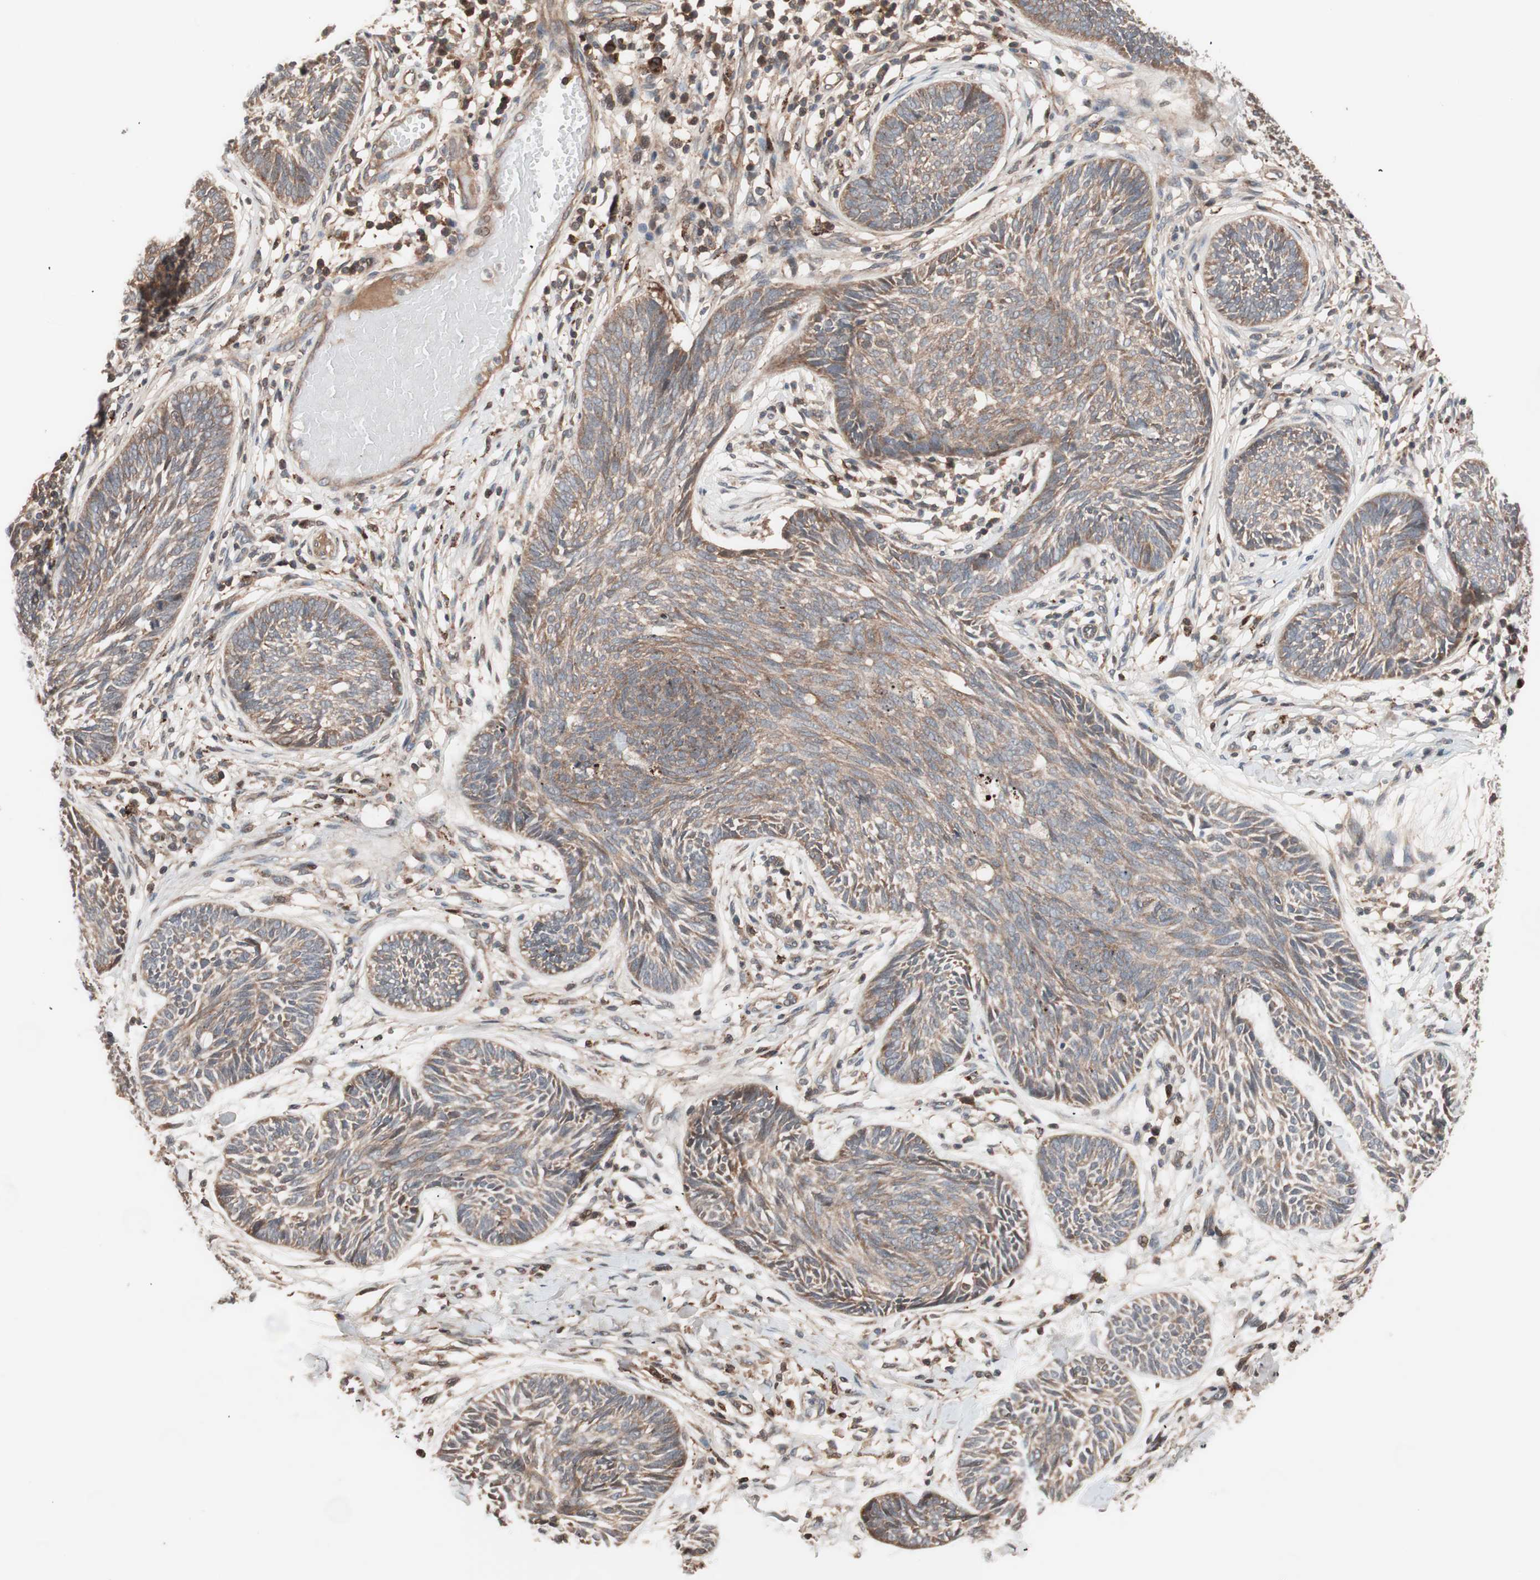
{"staining": {"intensity": "moderate", "quantity": ">75%", "location": "cytoplasmic/membranous"}, "tissue": "skin cancer", "cell_type": "Tumor cells", "image_type": "cancer", "snomed": [{"axis": "morphology", "description": "Papilloma, NOS"}, {"axis": "morphology", "description": "Basal cell carcinoma"}, {"axis": "topography", "description": "Skin"}], "caption": "Skin cancer (basal cell carcinoma) tissue reveals moderate cytoplasmic/membranous staining in approximately >75% of tumor cells", "gene": "NF2", "patient": {"sex": "male", "age": 87}}